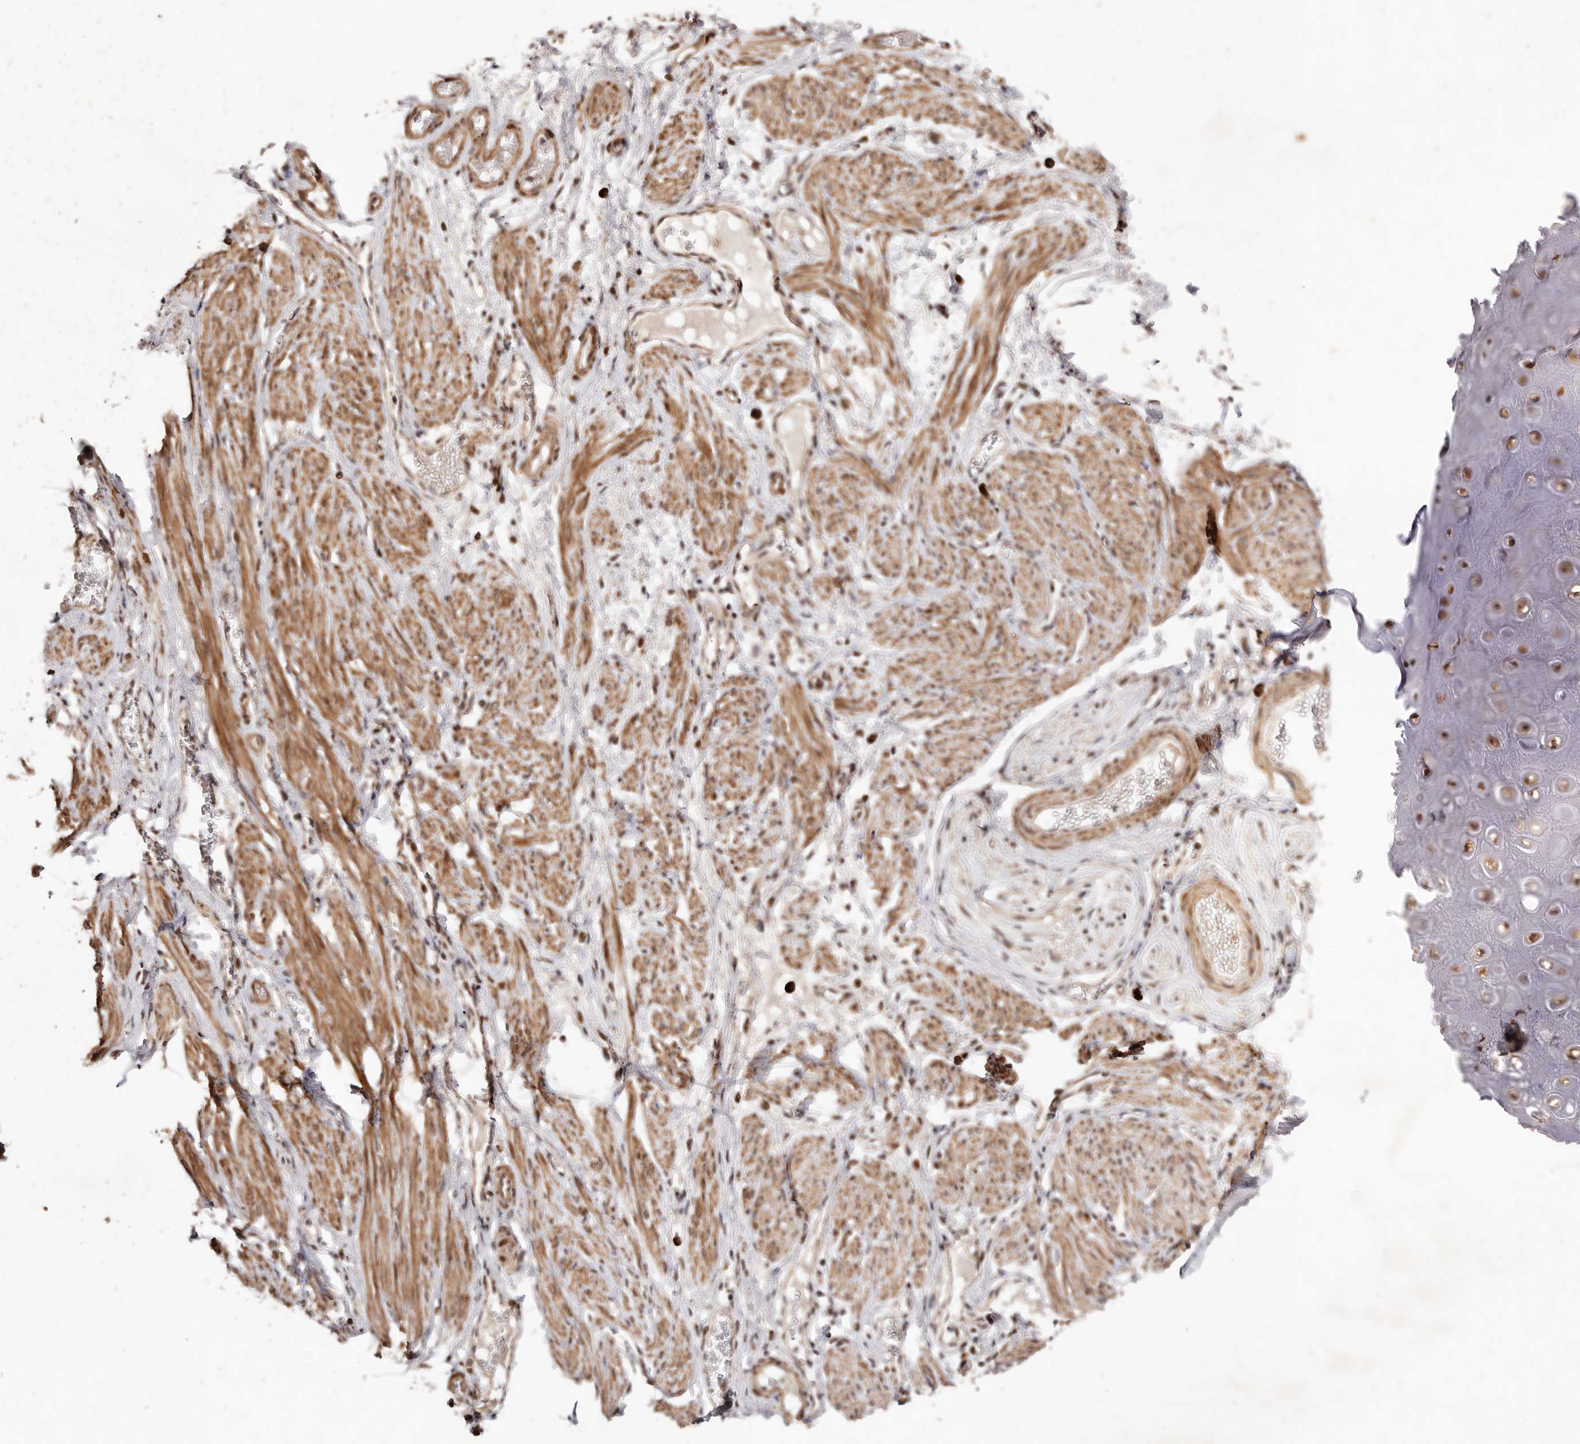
{"staining": {"intensity": "moderate", "quantity": "25%-75%", "location": "cytoplasmic/membranous,nuclear"}, "tissue": "adipose tissue", "cell_type": "Adipocytes", "image_type": "normal", "snomed": [{"axis": "morphology", "description": "Normal tissue, NOS"}, {"axis": "topography", "description": "Smooth muscle"}, {"axis": "topography", "description": "Peripheral nerve tissue"}], "caption": "Immunohistochemical staining of benign human adipose tissue reveals moderate cytoplasmic/membranous,nuclear protein expression in approximately 25%-75% of adipocytes.", "gene": "HIVEP3", "patient": {"sex": "female", "age": 39}}